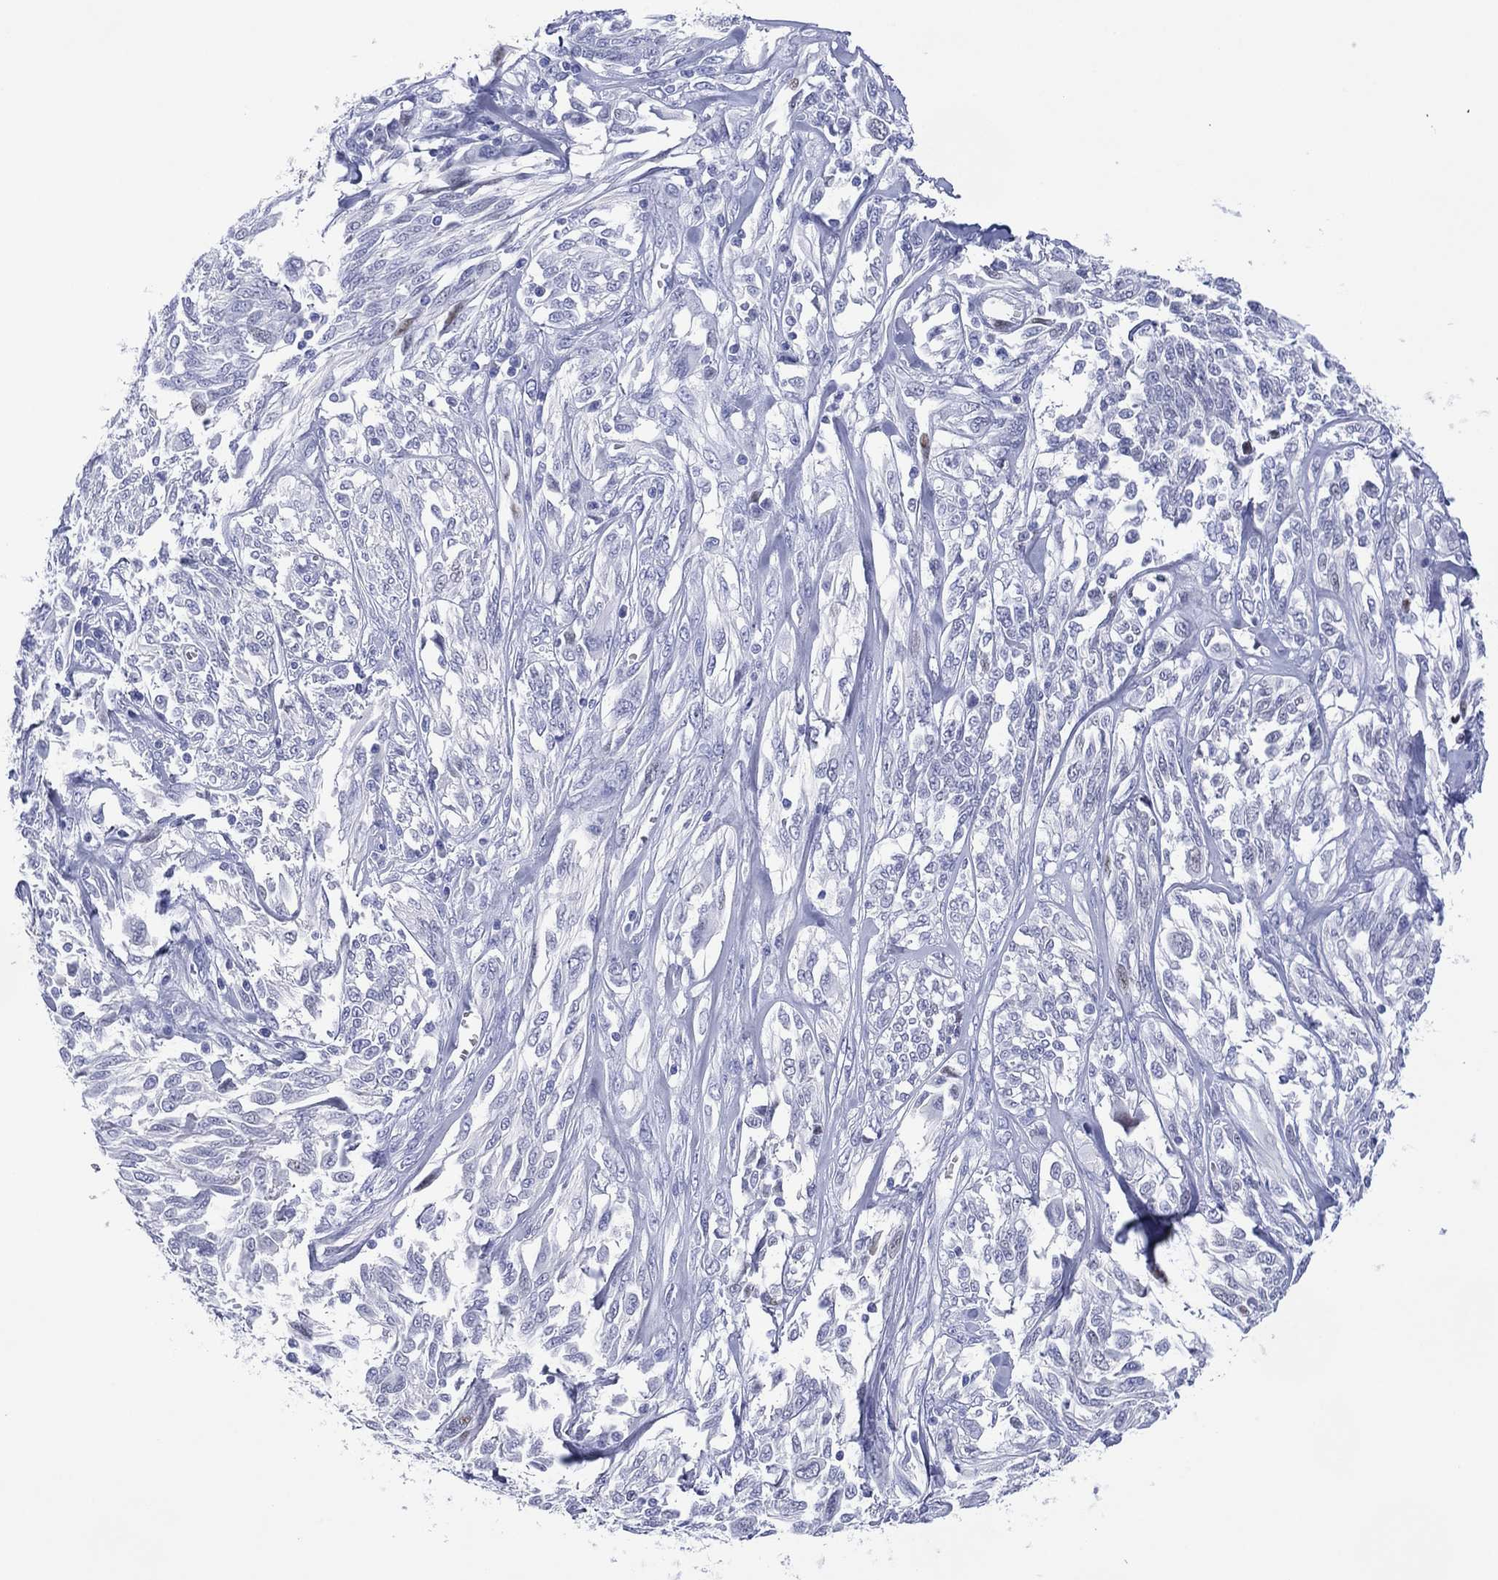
{"staining": {"intensity": "negative", "quantity": "none", "location": "none"}, "tissue": "melanoma", "cell_type": "Tumor cells", "image_type": "cancer", "snomed": [{"axis": "morphology", "description": "Malignant melanoma, NOS"}, {"axis": "topography", "description": "Skin"}], "caption": "Tumor cells show no significant staining in malignant melanoma.", "gene": "DSG1", "patient": {"sex": "female", "age": 91}}